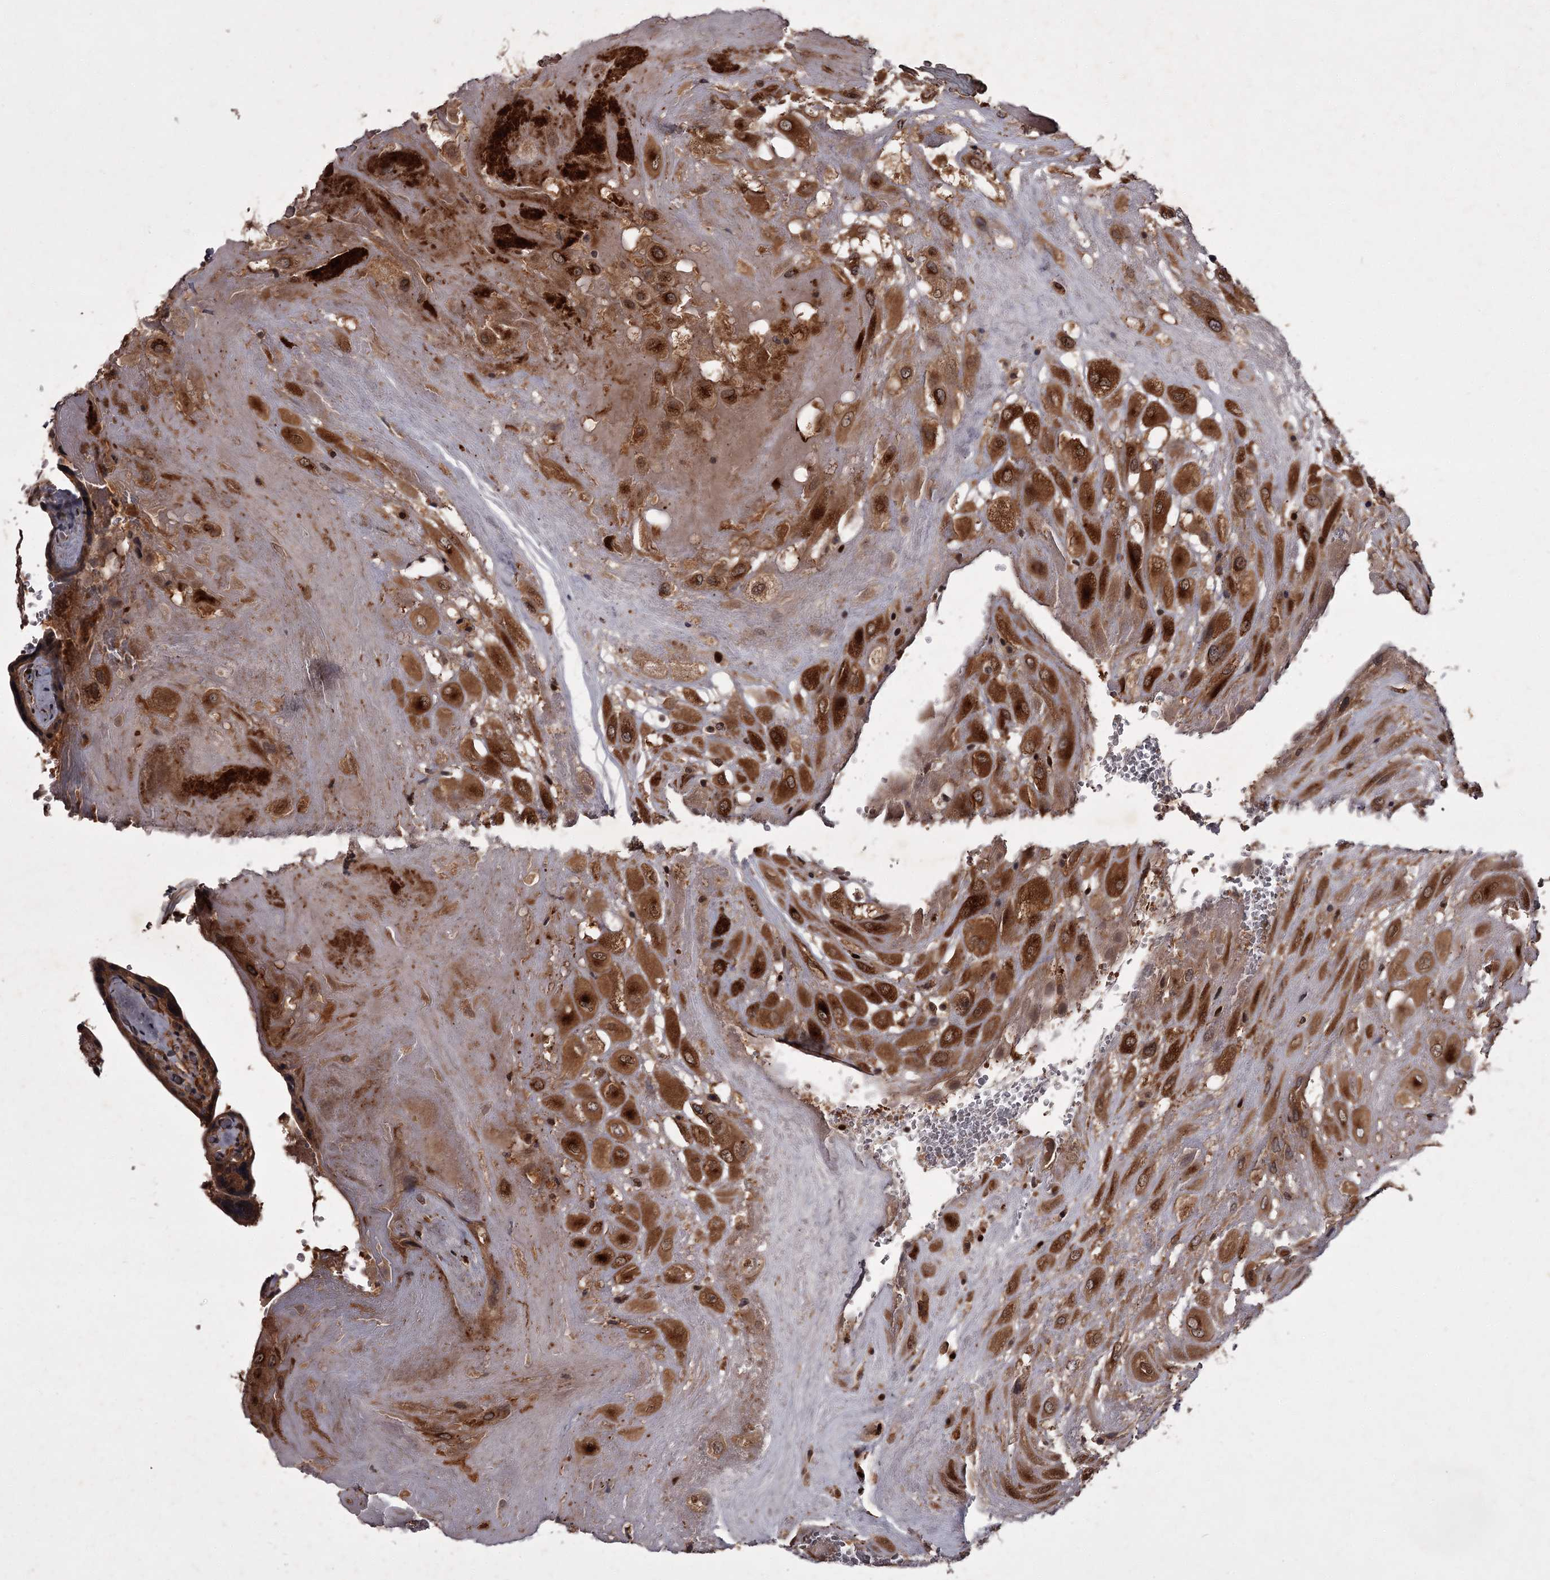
{"staining": {"intensity": "strong", "quantity": ">75%", "location": "cytoplasmic/membranous"}, "tissue": "placenta", "cell_type": "Decidual cells", "image_type": "normal", "snomed": [{"axis": "morphology", "description": "Normal tissue, NOS"}, {"axis": "topography", "description": "Placenta"}], "caption": "This photomicrograph displays IHC staining of benign human placenta, with high strong cytoplasmic/membranous expression in approximately >75% of decidual cells.", "gene": "TBC1D23", "patient": {"sex": "female", "age": 37}}